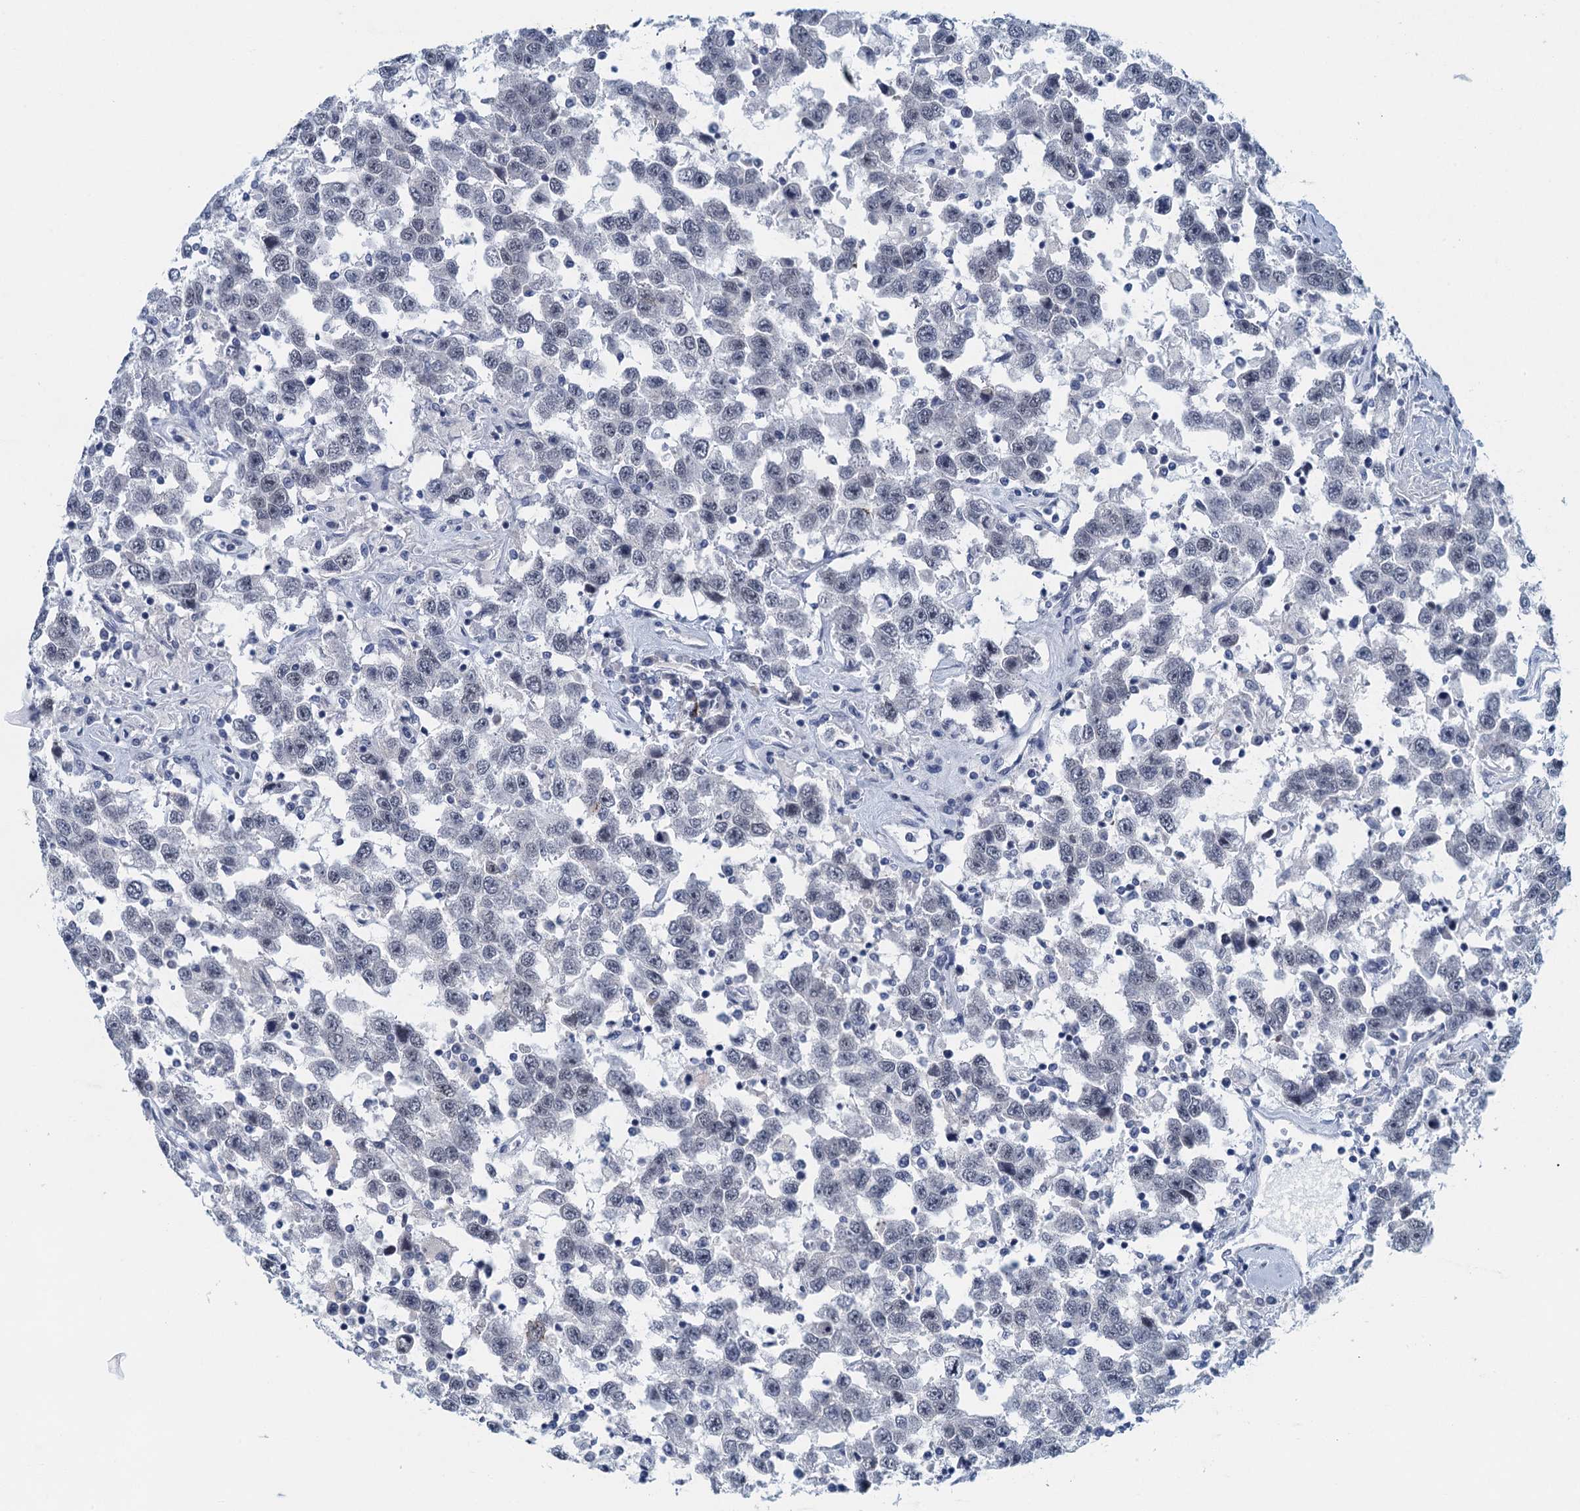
{"staining": {"intensity": "negative", "quantity": "none", "location": "none"}, "tissue": "testis cancer", "cell_type": "Tumor cells", "image_type": "cancer", "snomed": [{"axis": "morphology", "description": "Seminoma, NOS"}, {"axis": "topography", "description": "Testis"}], "caption": "This is an IHC image of human testis cancer. There is no positivity in tumor cells.", "gene": "ENSG00000131152", "patient": {"sex": "male", "age": 41}}